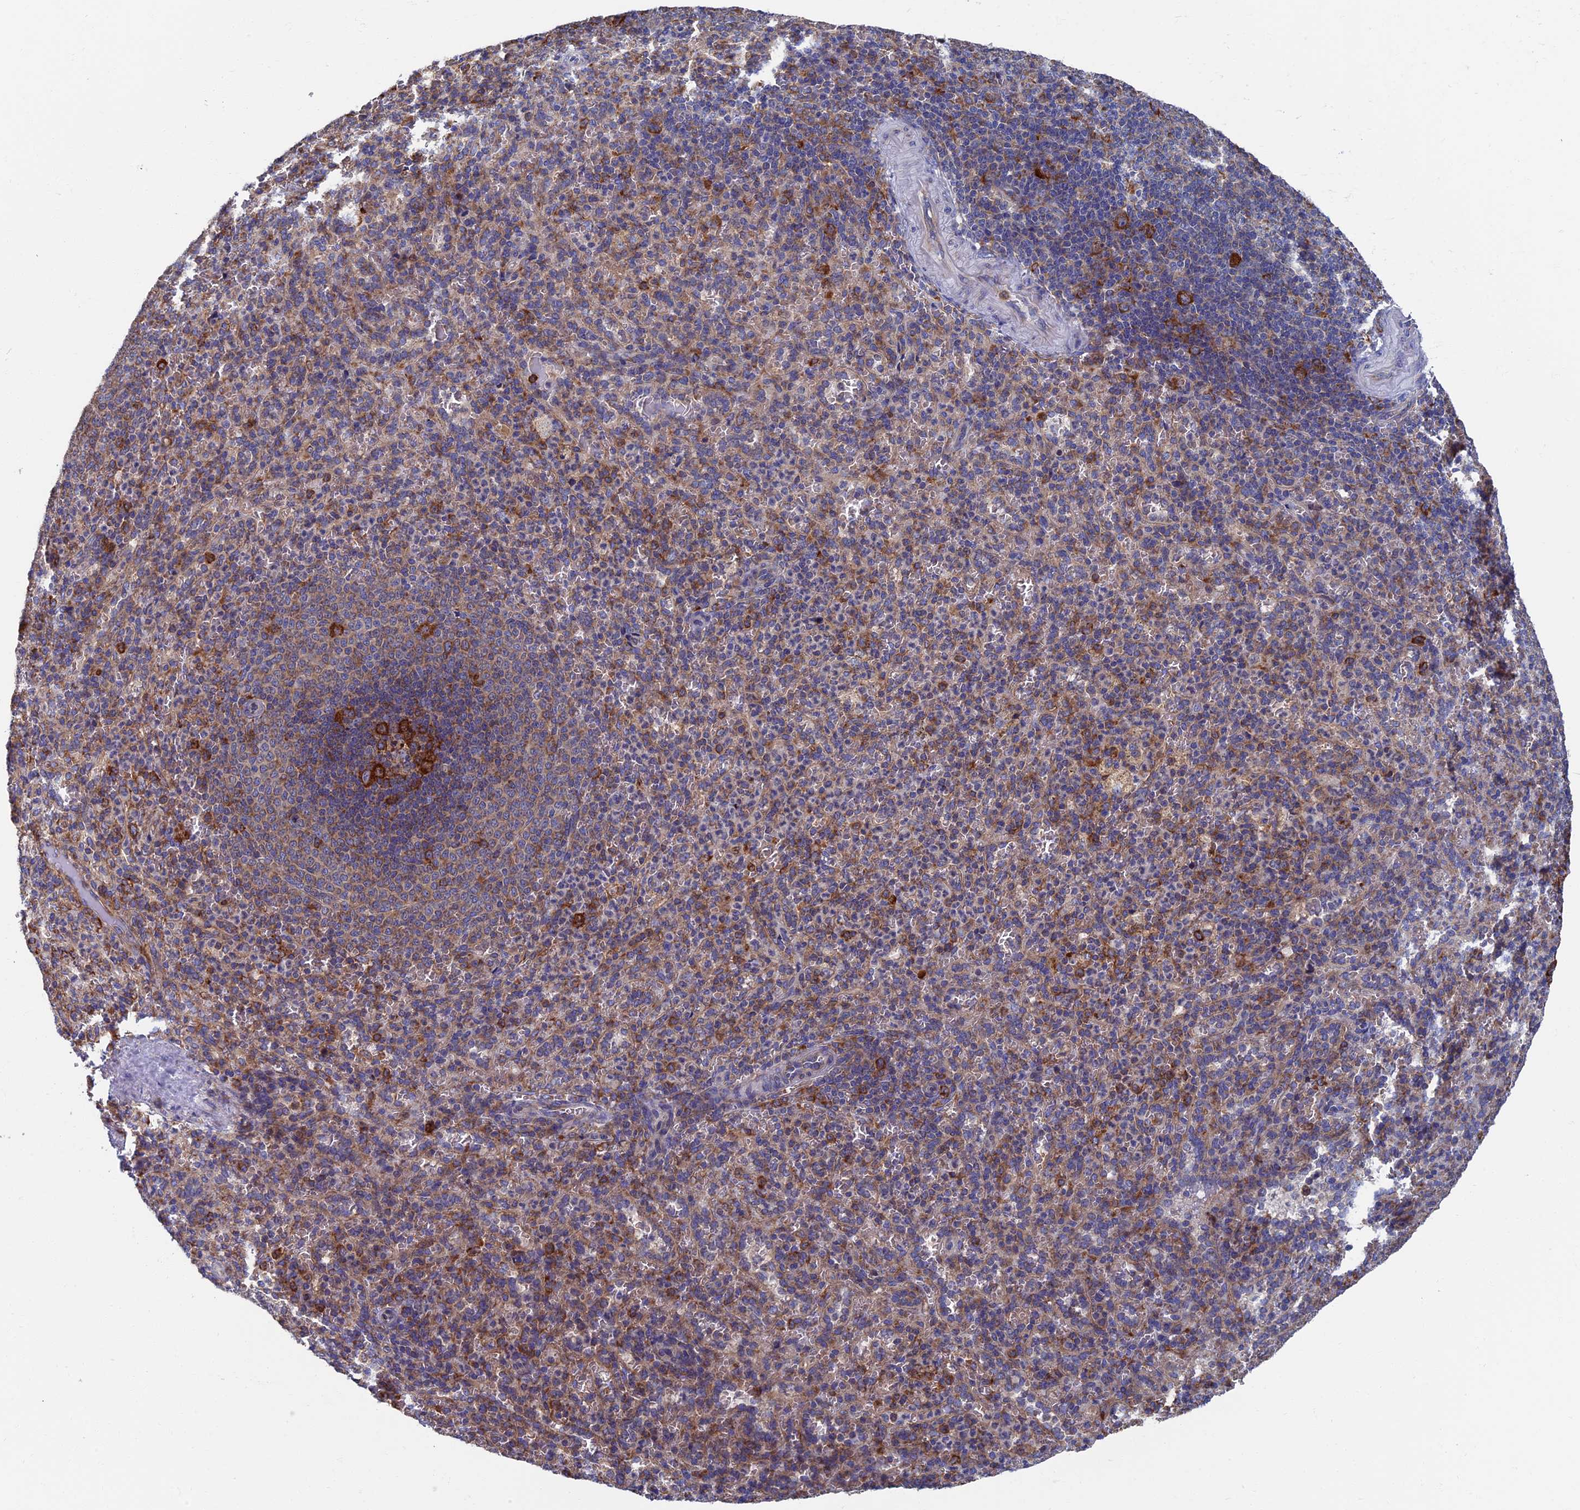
{"staining": {"intensity": "moderate", "quantity": "<25%", "location": "cytoplasmic/membranous"}, "tissue": "spleen", "cell_type": "Cells in red pulp", "image_type": "normal", "snomed": [{"axis": "morphology", "description": "Normal tissue, NOS"}, {"axis": "topography", "description": "Spleen"}], "caption": "Immunohistochemical staining of benign human spleen exhibits low levels of moderate cytoplasmic/membranous expression in about <25% of cells in red pulp. (Brightfield microscopy of DAB IHC at high magnification).", "gene": "YBX1", "patient": {"sex": "female", "age": 21}}